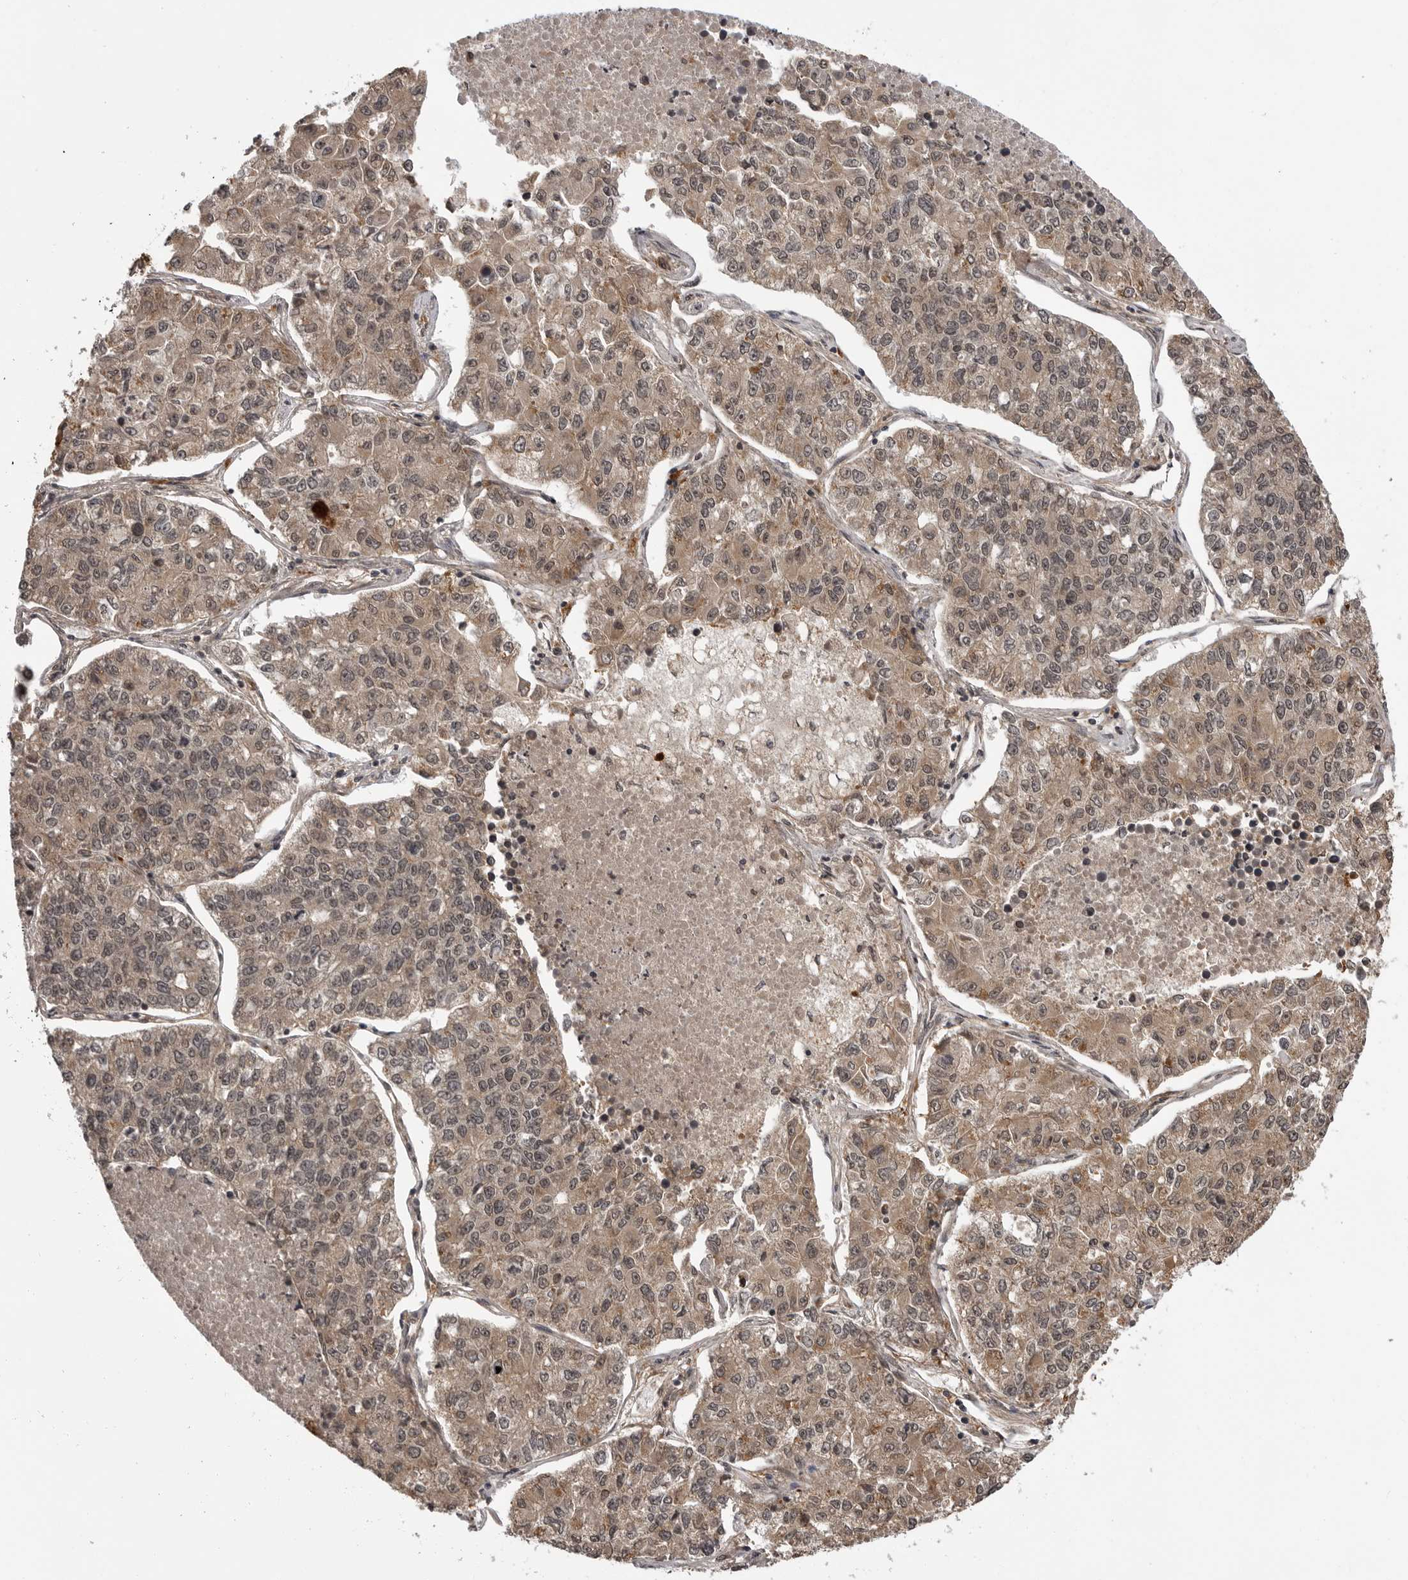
{"staining": {"intensity": "moderate", "quantity": ">75%", "location": "cytoplasmic/membranous,nuclear"}, "tissue": "lung cancer", "cell_type": "Tumor cells", "image_type": "cancer", "snomed": [{"axis": "morphology", "description": "Adenocarcinoma, NOS"}, {"axis": "topography", "description": "Lung"}], "caption": "Moderate cytoplasmic/membranous and nuclear positivity for a protein is present in approximately >75% of tumor cells of lung cancer (adenocarcinoma) using IHC.", "gene": "IL24", "patient": {"sex": "male", "age": 49}}